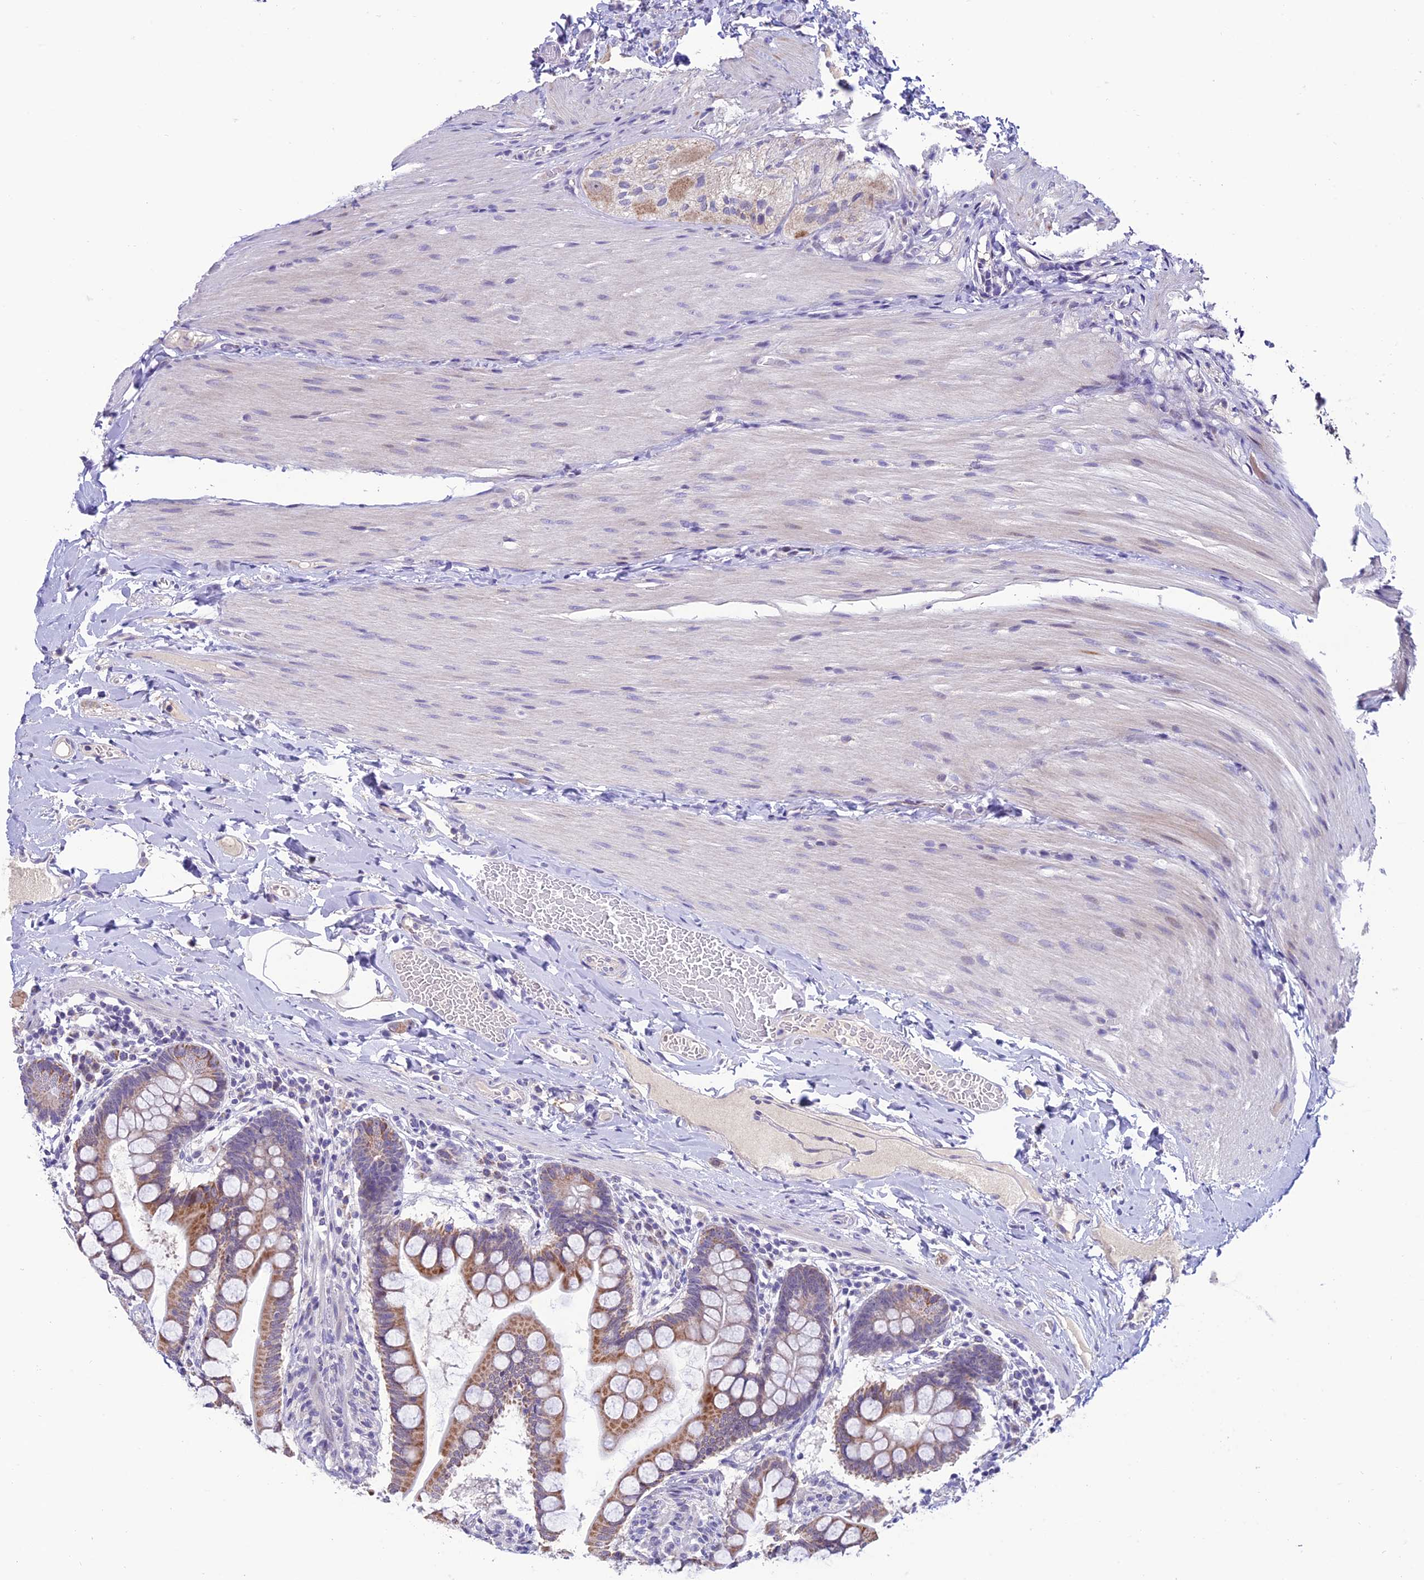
{"staining": {"intensity": "moderate", "quantity": ">75%", "location": "cytoplasmic/membranous"}, "tissue": "small intestine", "cell_type": "Glandular cells", "image_type": "normal", "snomed": [{"axis": "morphology", "description": "Normal tissue, NOS"}, {"axis": "topography", "description": "Small intestine"}], "caption": "An immunohistochemistry (IHC) micrograph of unremarkable tissue is shown. Protein staining in brown highlights moderate cytoplasmic/membranous positivity in small intestine within glandular cells. The protein of interest is stained brown, and the nuclei are stained in blue (DAB IHC with brightfield microscopy, high magnification).", "gene": "SLC10A1", "patient": {"sex": "male", "age": 41}}